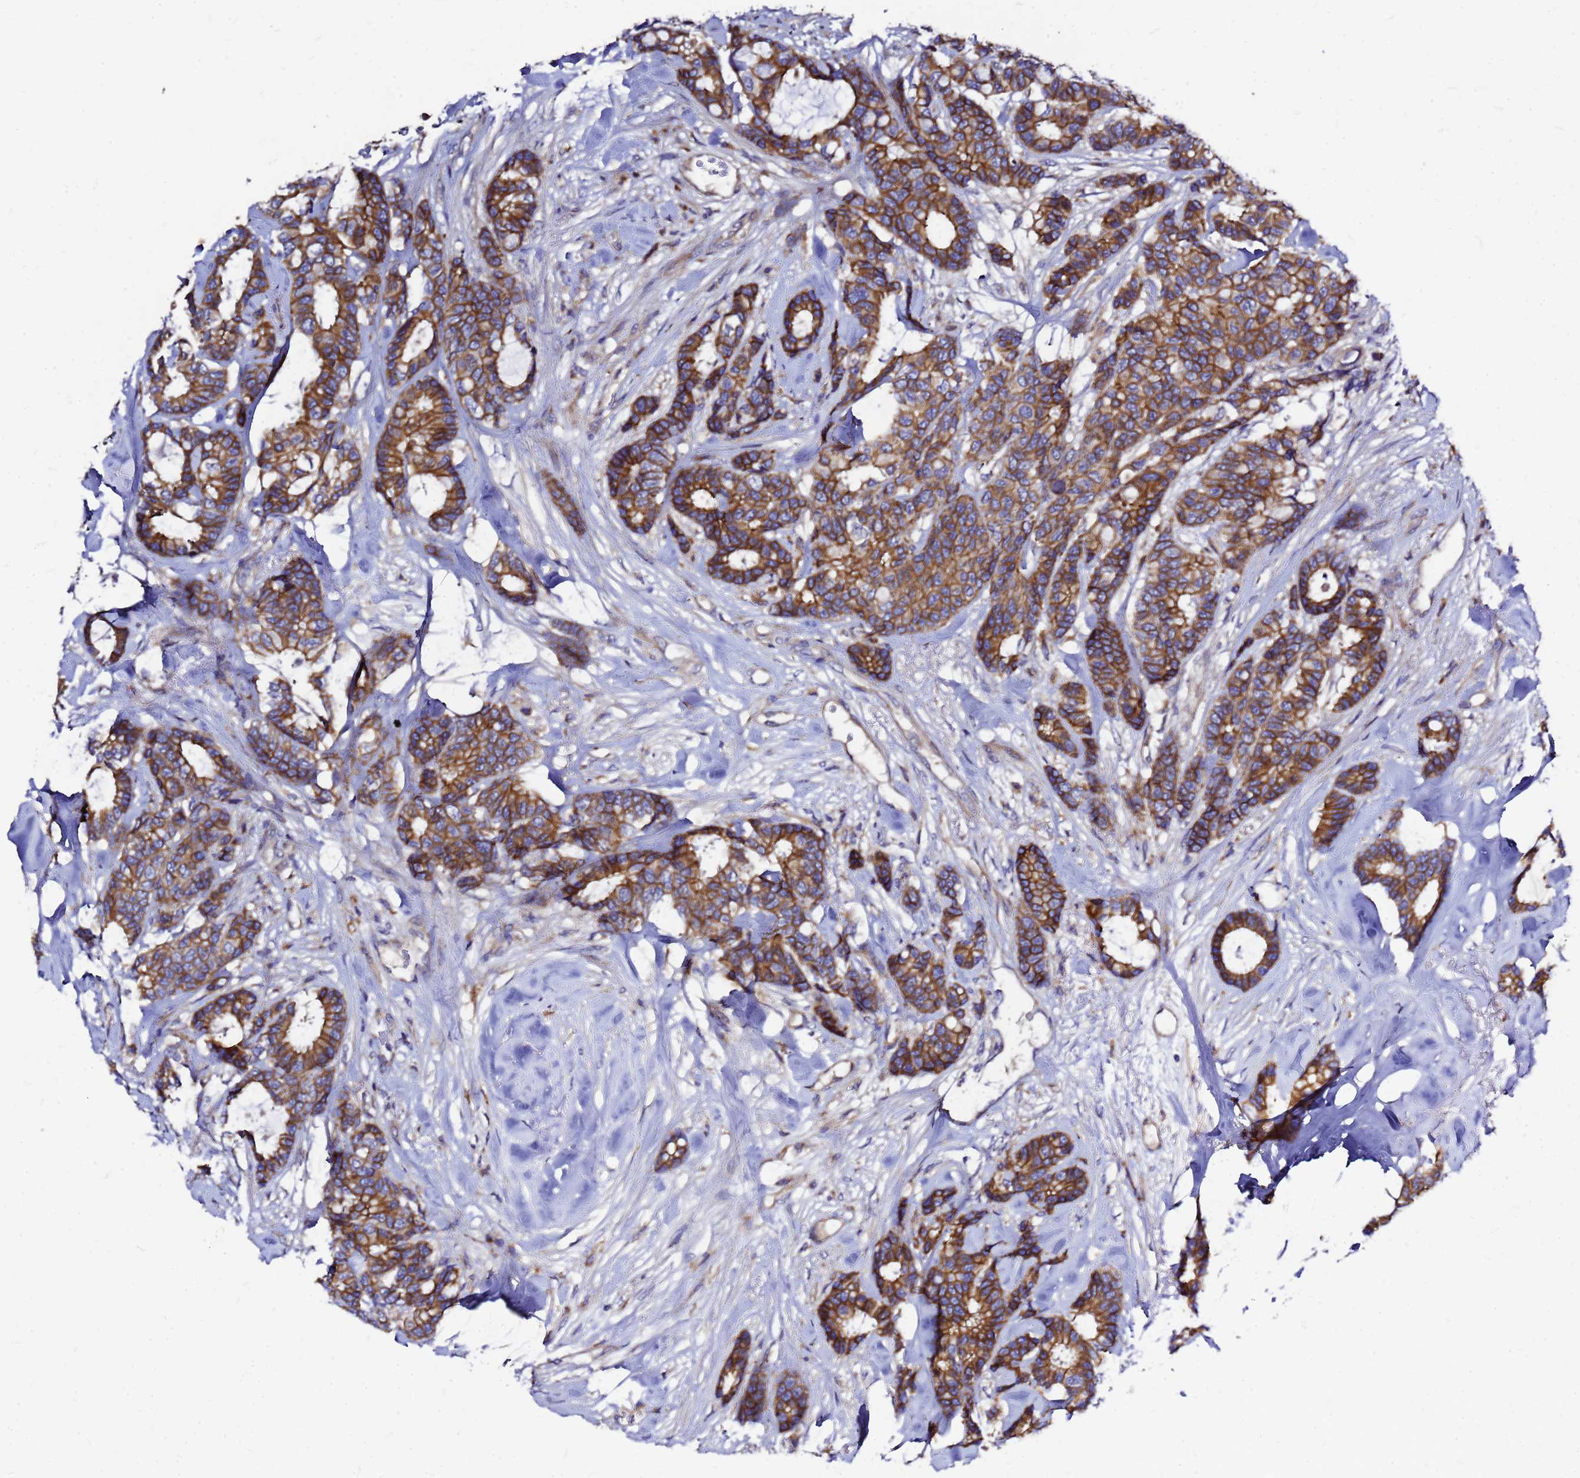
{"staining": {"intensity": "moderate", "quantity": ">75%", "location": "cytoplasmic/membranous"}, "tissue": "breast cancer", "cell_type": "Tumor cells", "image_type": "cancer", "snomed": [{"axis": "morphology", "description": "Duct carcinoma"}, {"axis": "topography", "description": "Breast"}], "caption": "Human breast intraductal carcinoma stained with a brown dye exhibits moderate cytoplasmic/membranous positive expression in about >75% of tumor cells.", "gene": "FBXW5", "patient": {"sex": "female", "age": 87}}